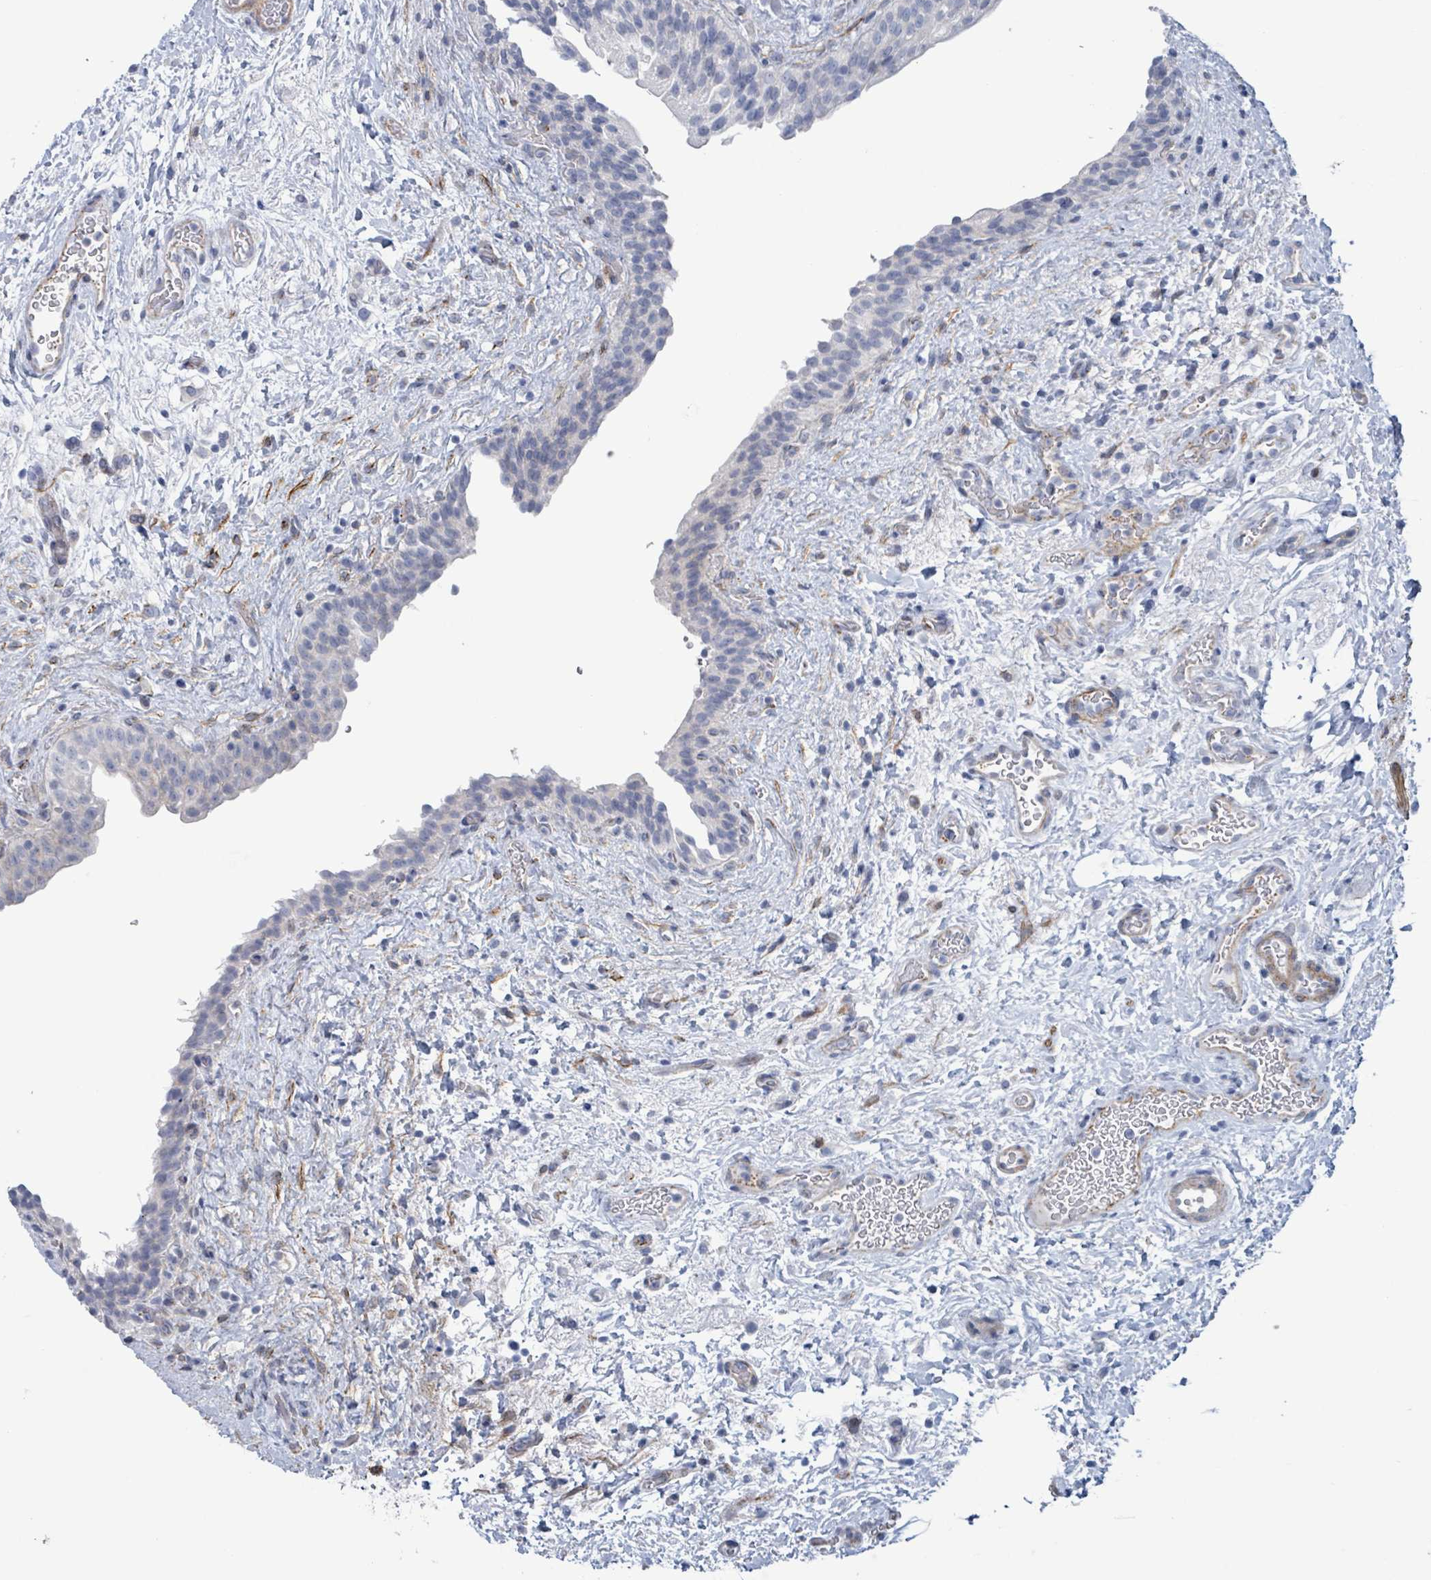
{"staining": {"intensity": "negative", "quantity": "none", "location": "none"}, "tissue": "urinary bladder", "cell_type": "Urothelial cells", "image_type": "normal", "snomed": [{"axis": "morphology", "description": "Normal tissue, NOS"}, {"axis": "topography", "description": "Urinary bladder"}], "caption": "Immunohistochemistry (IHC) image of normal urinary bladder: human urinary bladder stained with DAB (3,3'-diaminobenzidine) displays no significant protein staining in urothelial cells. (Stains: DAB IHC with hematoxylin counter stain, Microscopy: brightfield microscopy at high magnification).", "gene": "PKLR", "patient": {"sex": "male", "age": 69}}